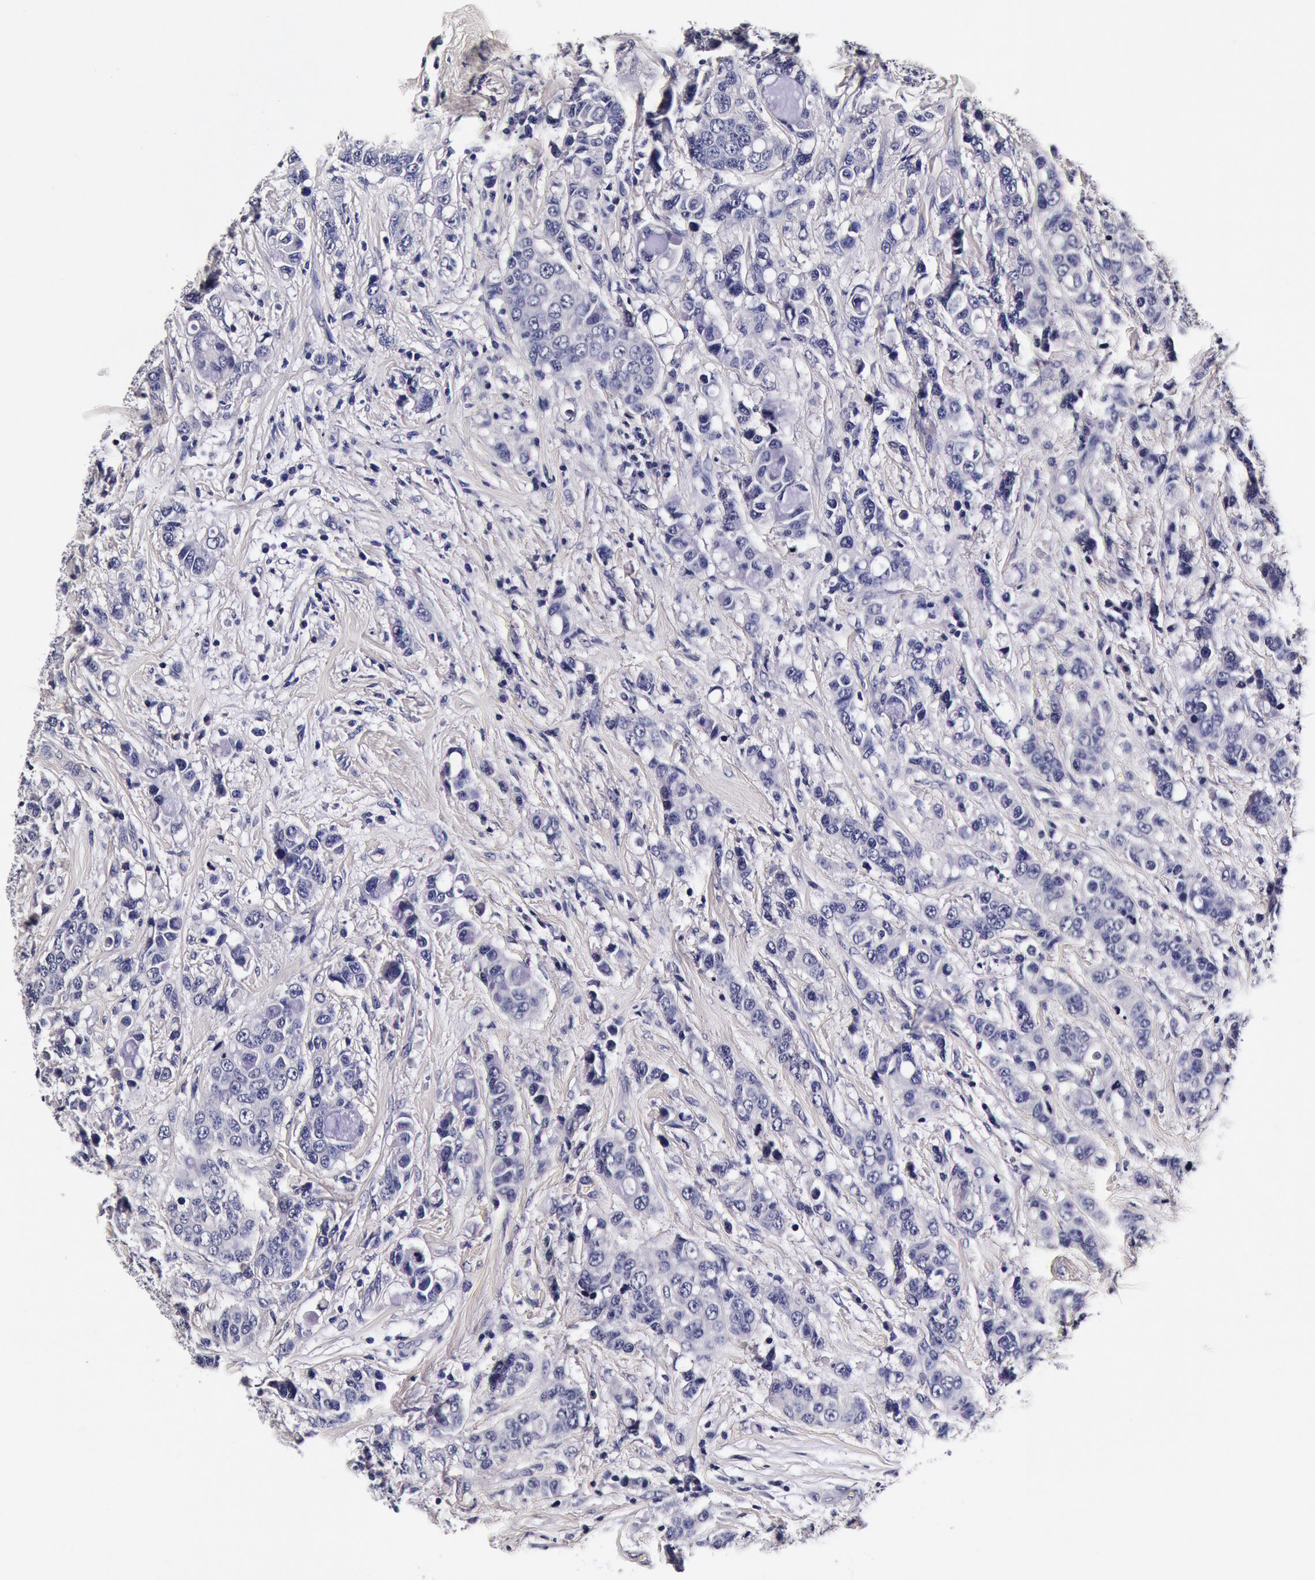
{"staining": {"intensity": "negative", "quantity": "none", "location": "none"}, "tissue": "breast cancer", "cell_type": "Tumor cells", "image_type": "cancer", "snomed": [{"axis": "morphology", "description": "Duct carcinoma"}, {"axis": "topography", "description": "Breast"}], "caption": "DAB (3,3'-diaminobenzidine) immunohistochemical staining of human breast cancer (invasive ductal carcinoma) demonstrates no significant expression in tumor cells. The staining is performed using DAB (3,3'-diaminobenzidine) brown chromogen with nuclei counter-stained in using hematoxylin.", "gene": "CCDC22", "patient": {"sex": "female", "age": 27}}